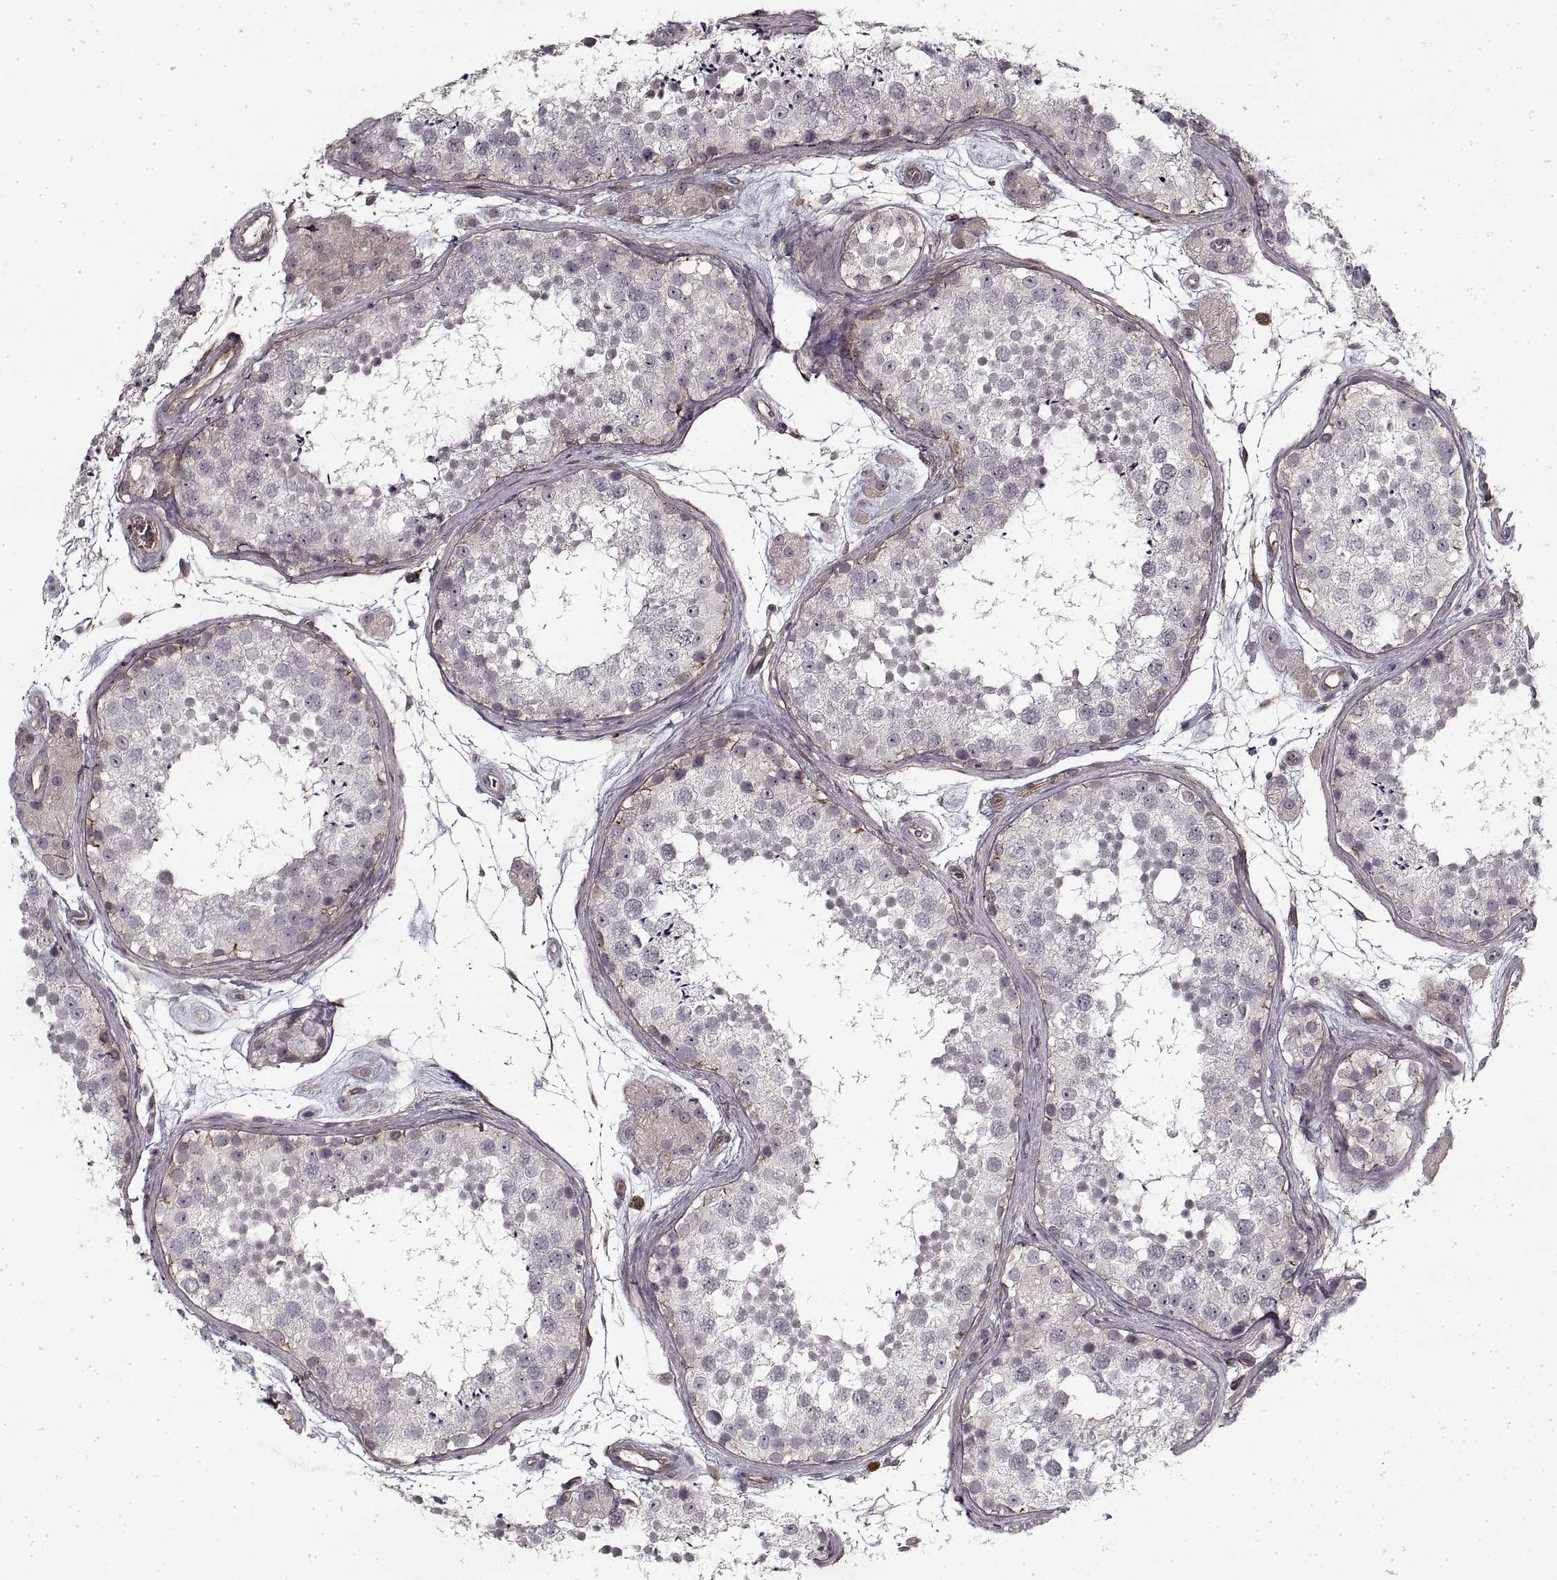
{"staining": {"intensity": "negative", "quantity": "none", "location": "none"}, "tissue": "testis", "cell_type": "Cells in seminiferous ducts", "image_type": "normal", "snomed": [{"axis": "morphology", "description": "Normal tissue, NOS"}, {"axis": "topography", "description": "Testis"}], "caption": "High power microscopy photomicrograph of an immunohistochemistry (IHC) micrograph of normal testis, revealing no significant expression in cells in seminiferous ducts.", "gene": "LAMB2", "patient": {"sex": "male", "age": 41}}